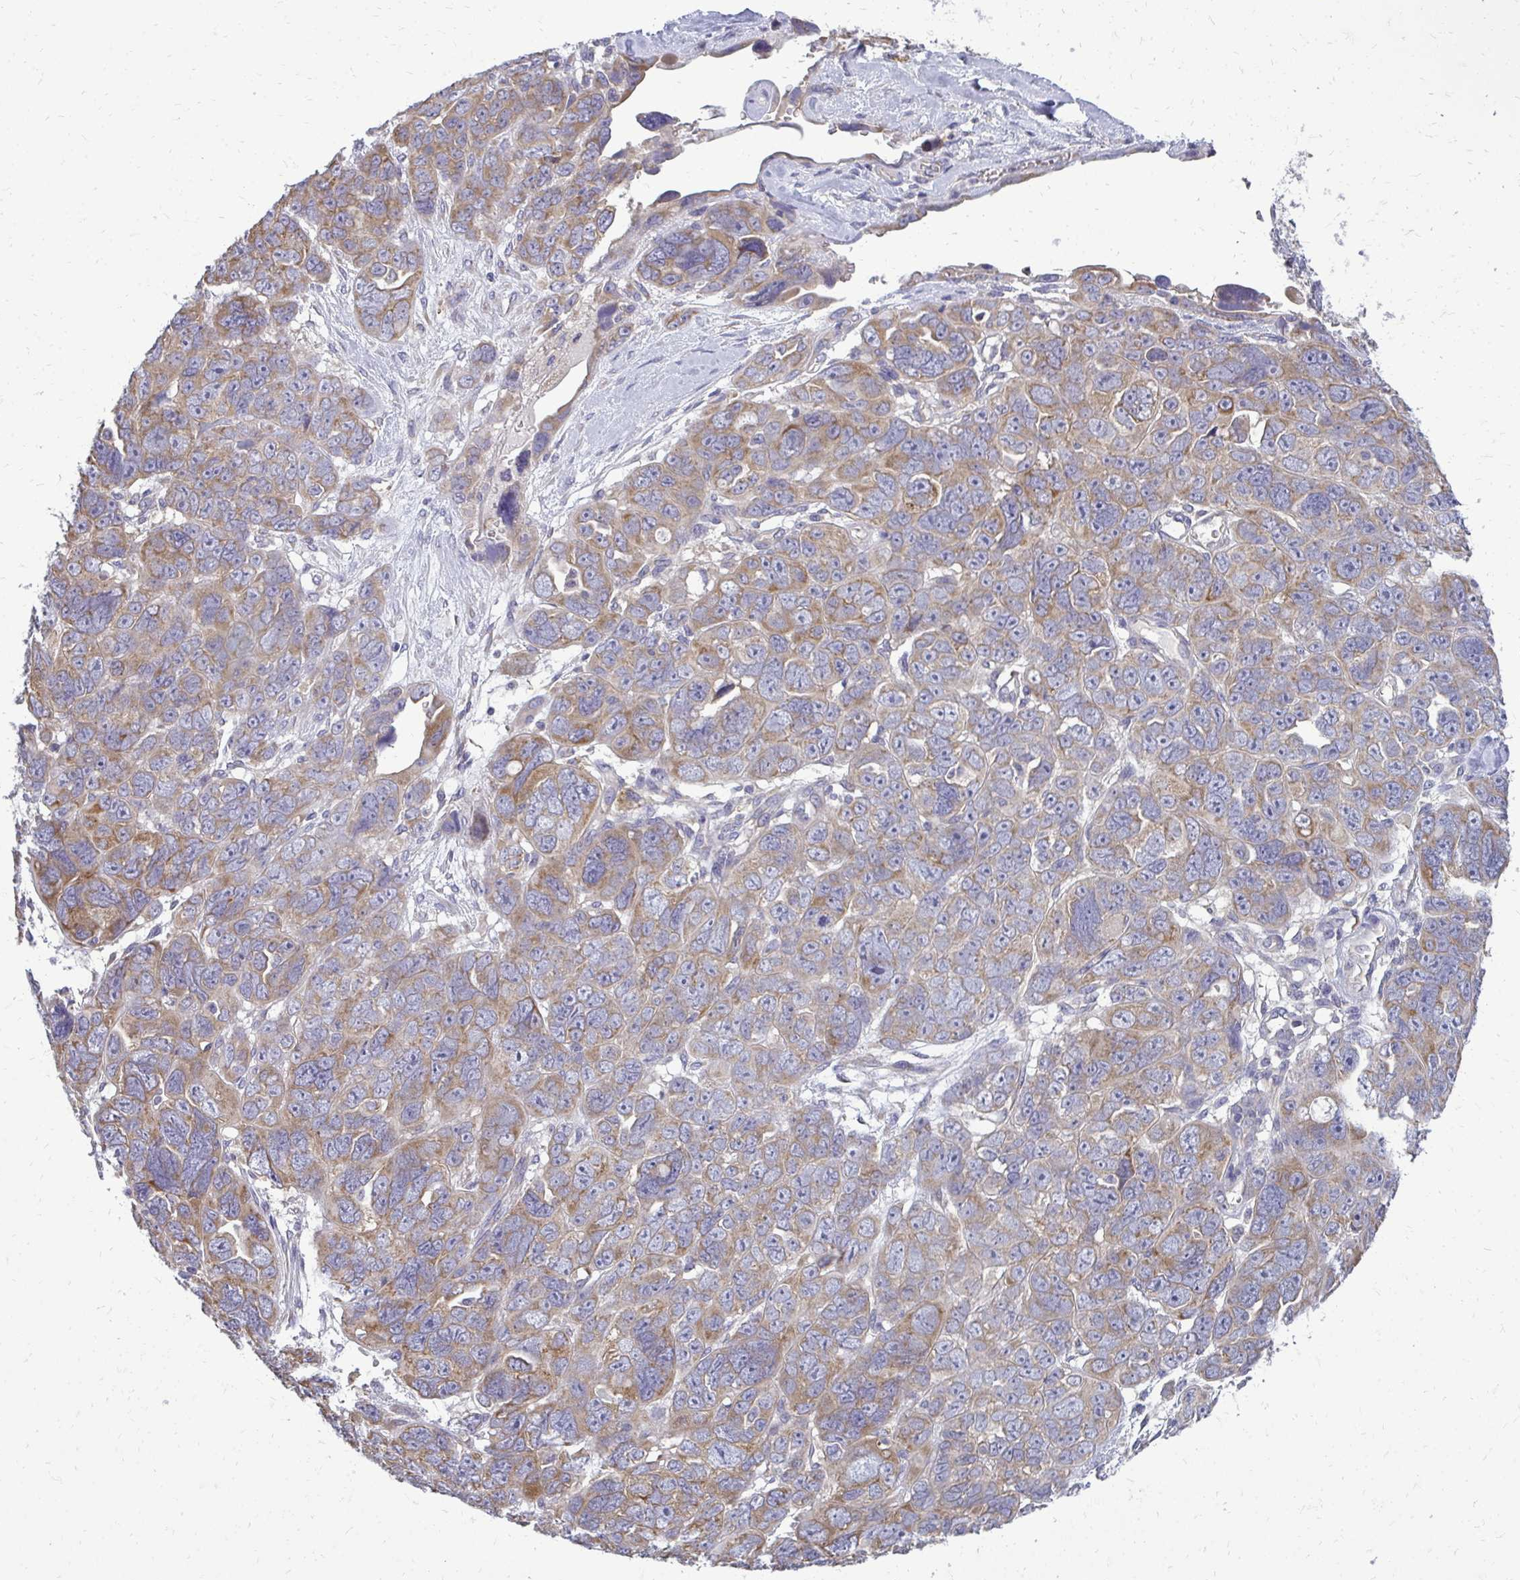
{"staining": {"intensity": "moderate", "quantity": ">75%", "location": "cytoplasmic/membranous"}, "tissue": "ovarian cancer", "cell_type": "Tumor cells", "image_type": "cancer", "snomed": [{"axis": "morphology", "description": "Cystadenocarcinoma, serous, NOS"}, {"axis": "topography", "description": "Ovary"}], "caption": "Immunohistochemistry (IHC) (DAB (3,3'-diaminobenzidine)) staining of serous cystadenocarcinoma (ovarian) reveals moderate cytoplasmic/membranous protein positivity in about >75% of tumor cells.", "gene": "RPLP2", "patient": {"sex": "female", "age": 63}}